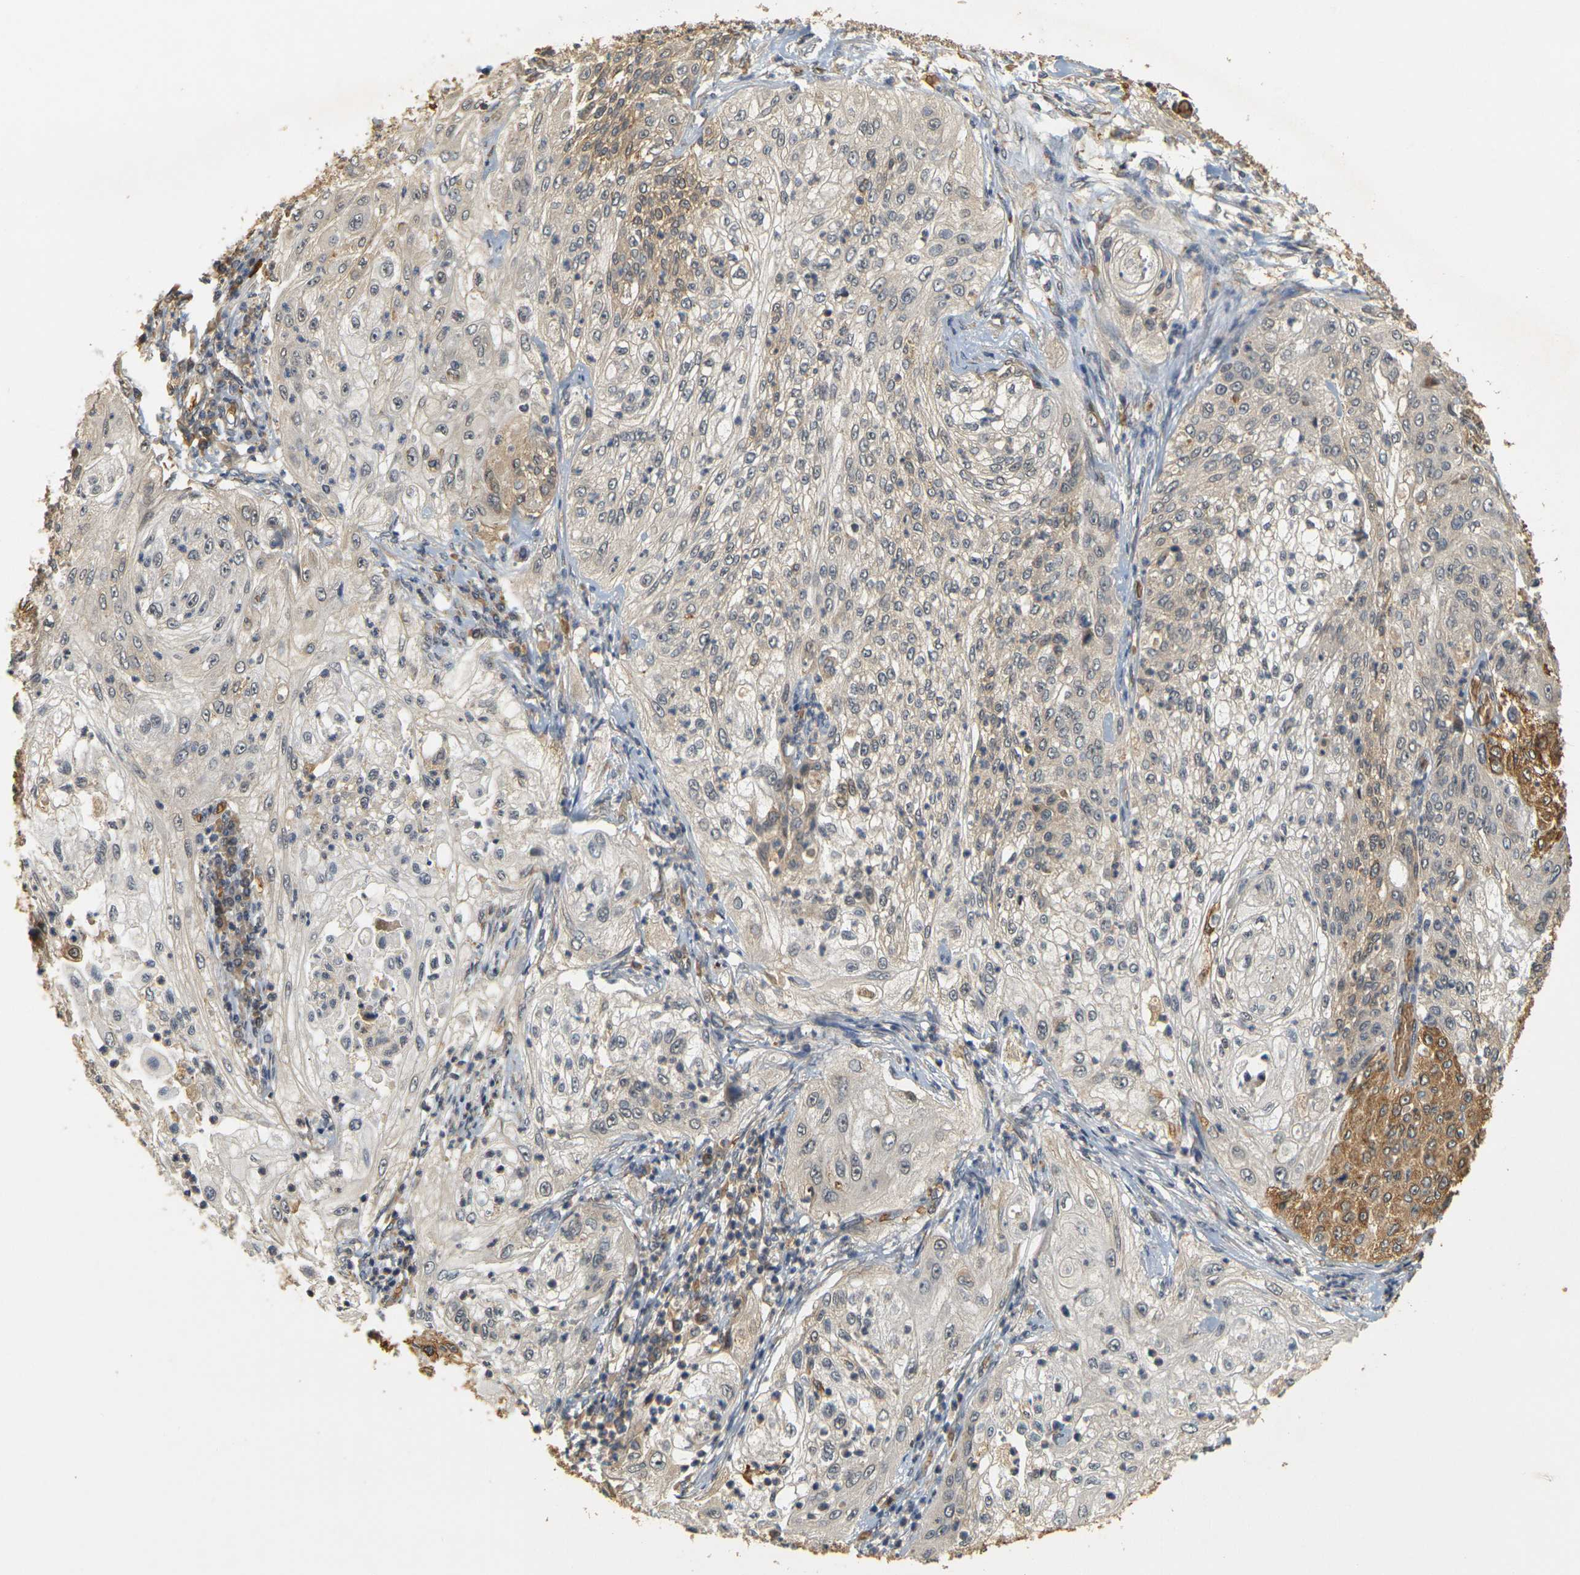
{"staining": {"intensity": "weak", "quantity": "<25%", "location": "cytoplasmic/membranous"}, "tissue": "lung cancer", "cell_type": "Tumor cells", "image_type": "cancer", "snomed": [{"axis": "morphology", "description": "Inflammation, NOS"}, {"axis": "morphology", "description": "Squamous cell carcinoma, NOS"}, {"axis": "topography", "description": "Lymph node"}, {"axis": "topography", "description": "Soft tissue"}, {"axis": "topography", "description": "Lung"}], "caption": "This photomicrograph is of lung squamous cell carcinoma stained with immunohistochemistry (IHC) to label a protein in brown with the nuclei are counter-stained blue. There is no positivity in tumor cells.", "gene": "MEGF9", "patient": {"sex": "male", "age": 66}}